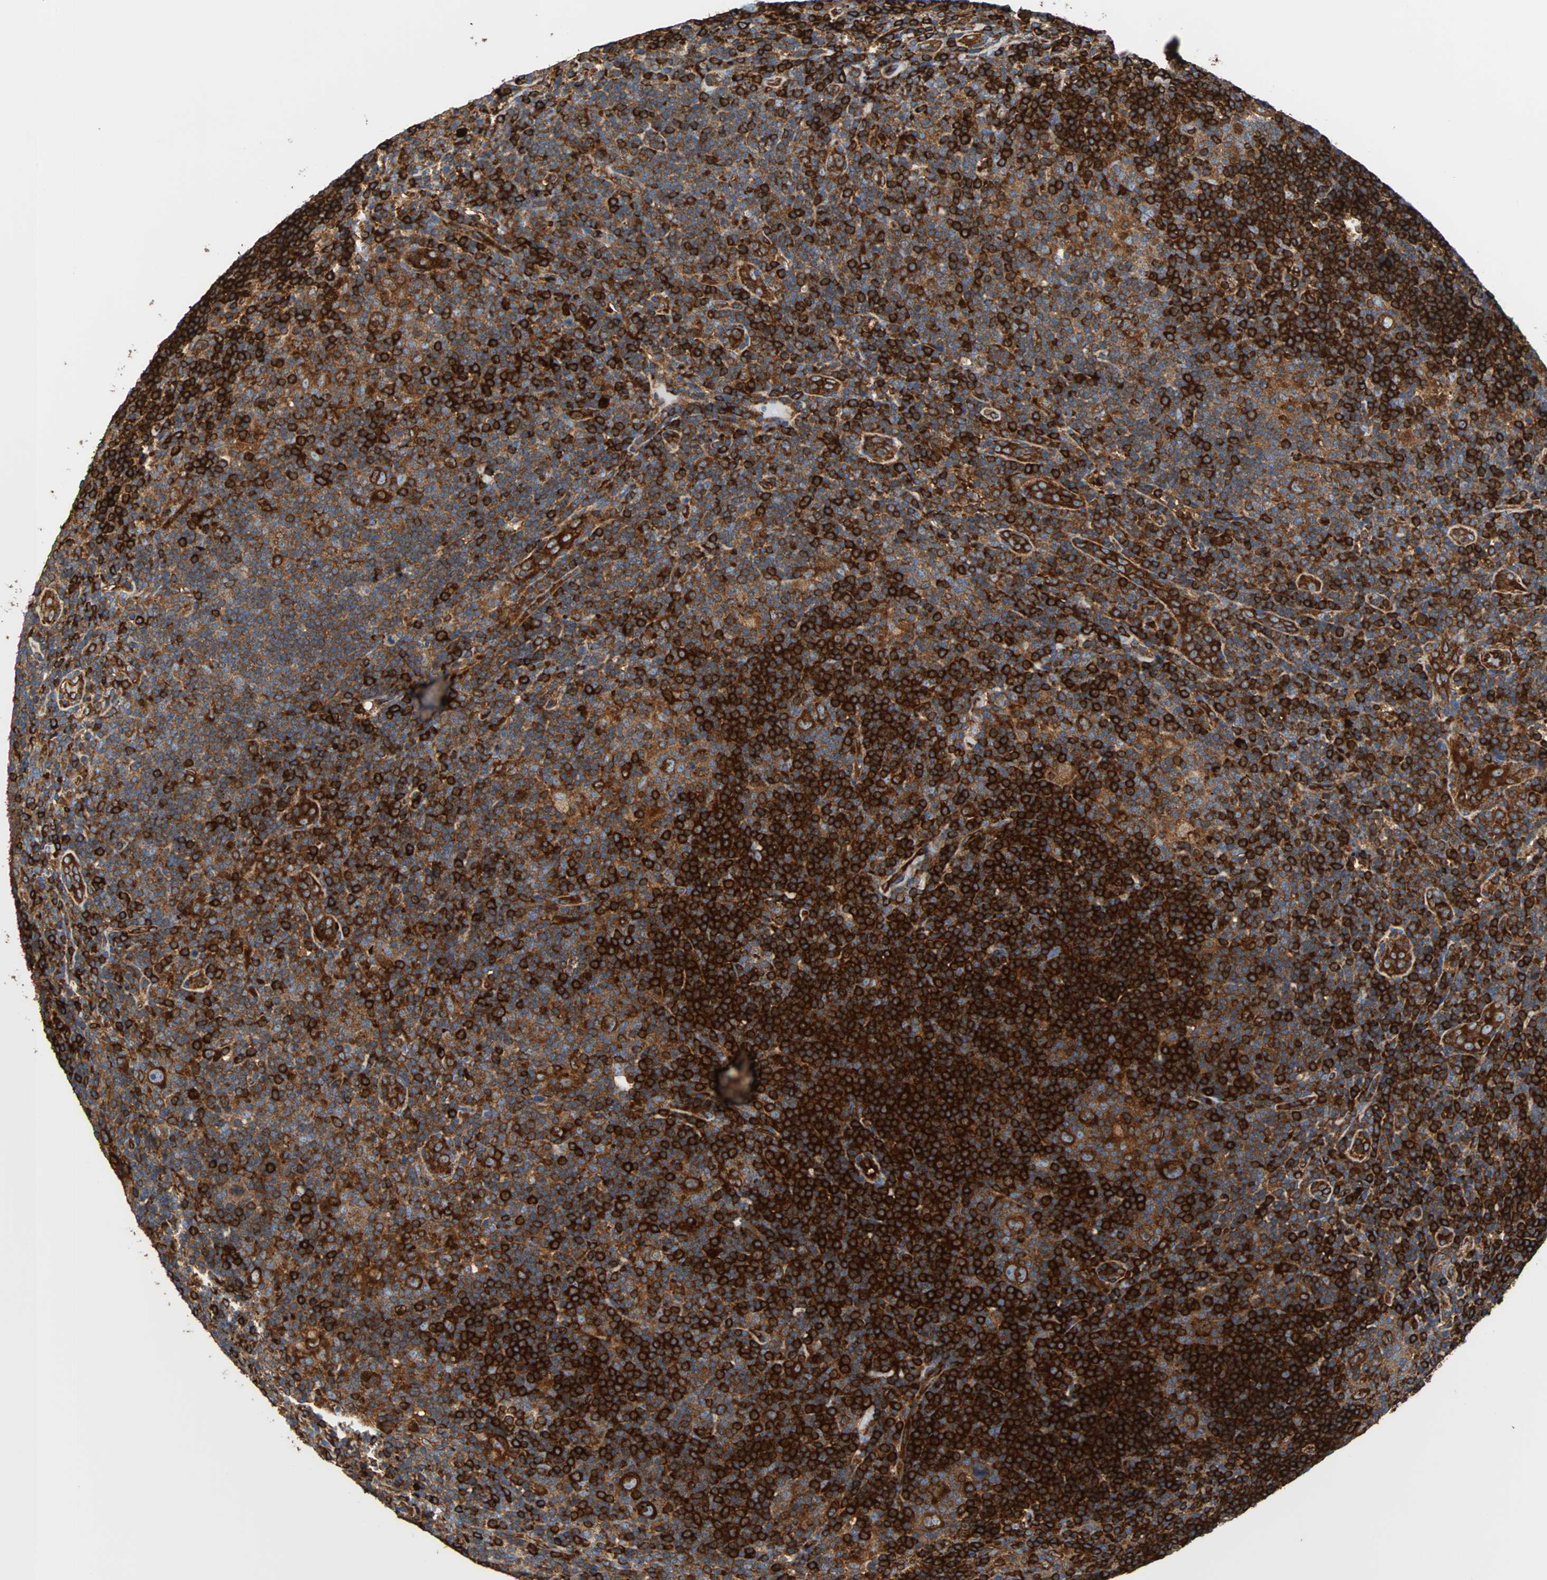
{"staining": {"intensity": "moderate", "quantity": ">75%", "location": "cytoplasmic/membranous"}, "tissue": "lymphoma", "cell_type": "Tumor cells", "image_type": "cancer", "snomed": [{"axis": "morphology", "description": "Hodgkin's disease, NOS"}, {"axis": "topography", "description": "Lymph node"}], "caption": "Lymphoma stained for a protein (brown) exhibits moderate cytoplasmic/membranous positive expression in about >75% of tumor cells.", "gene": "PLCG2", "patient": {"sex": "female", "age": 57}}